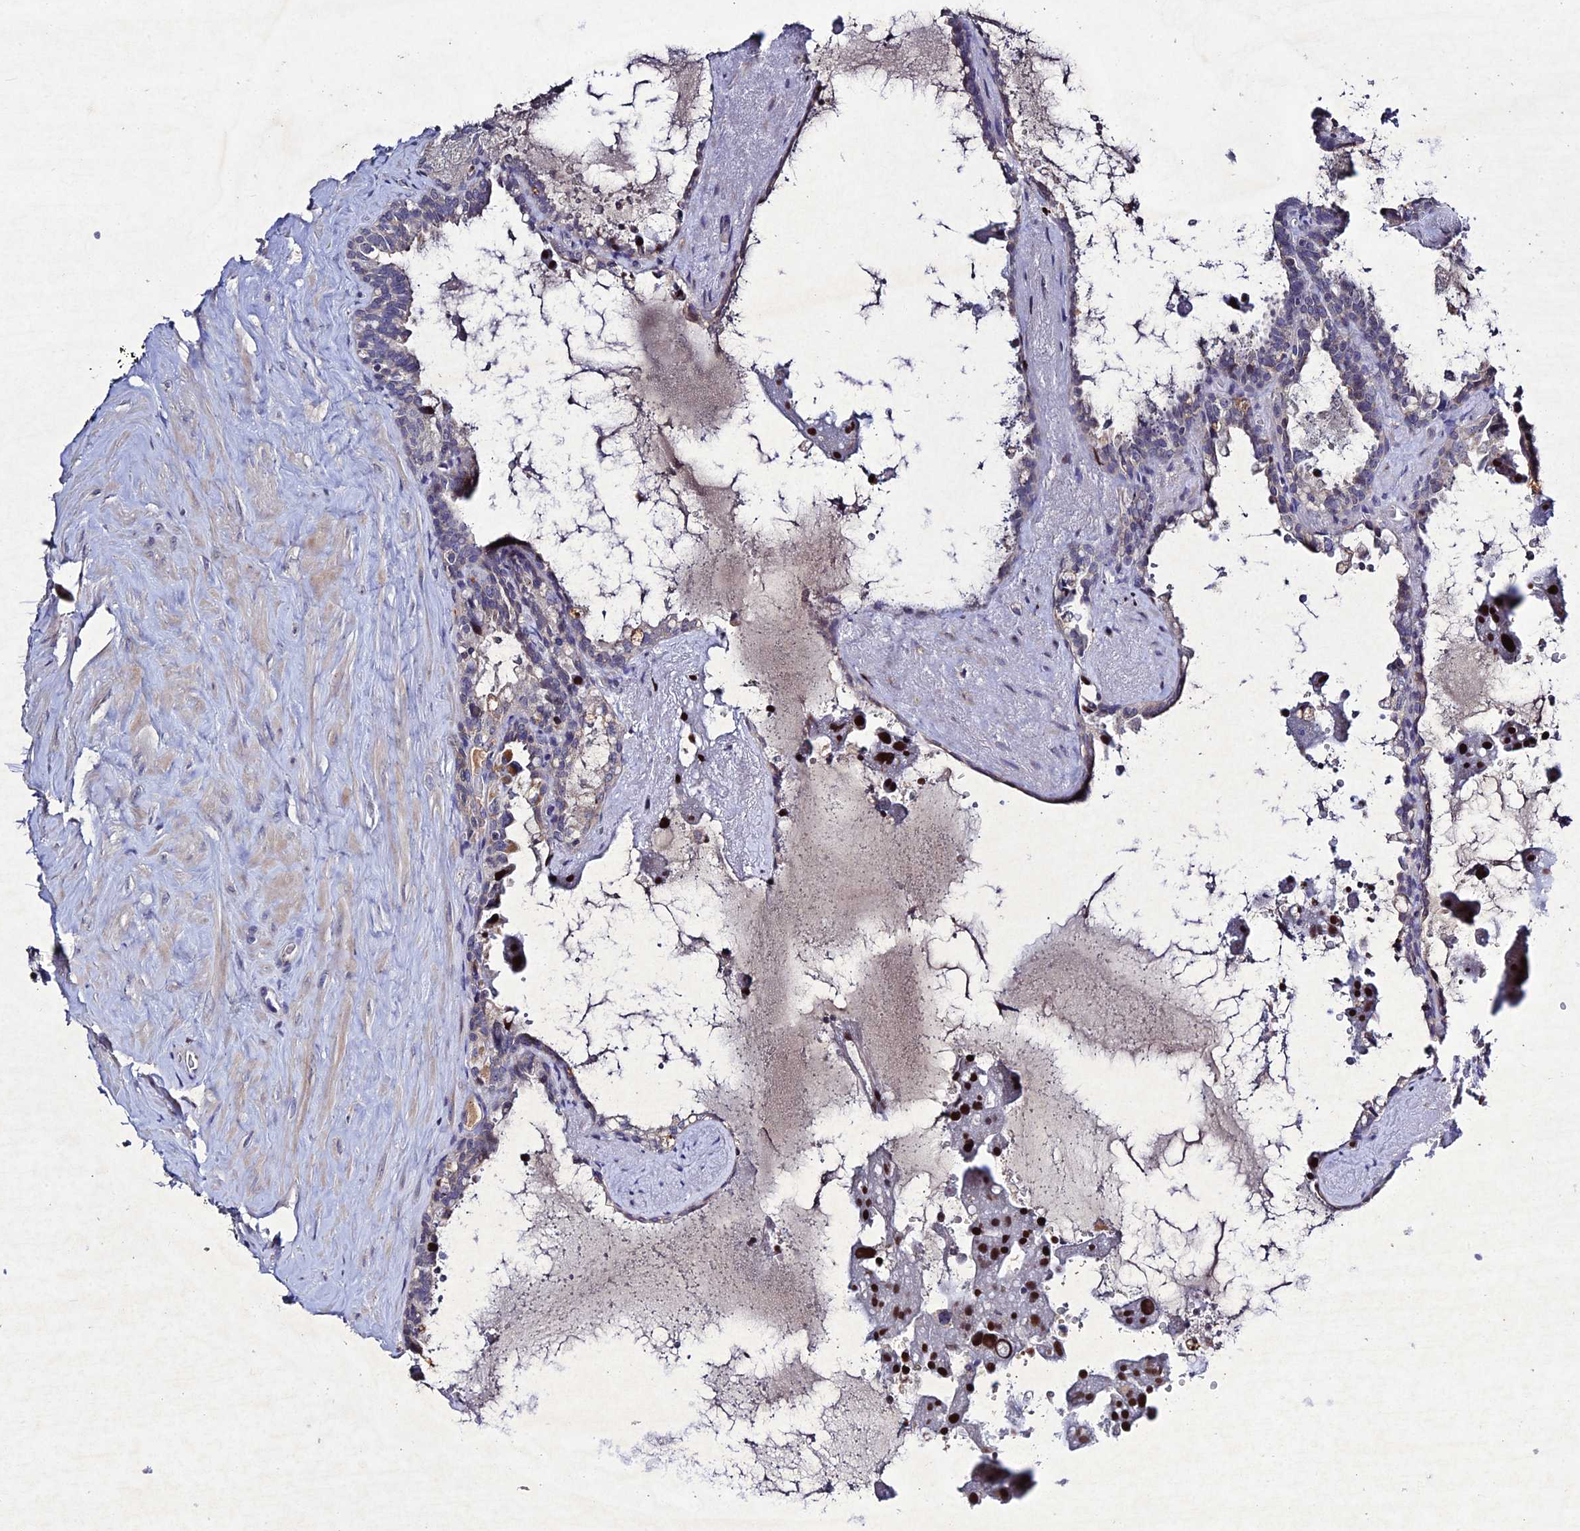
{"staining": {"intensity": "negative", "quantity": "none", "location": "none"}, "tissue": "seminal vesicle", "cell_type": "Glandular cells", "image_type": "normal", "snomed": [{"axis": "morphology", "description": "Normal tissue, NOS"}, {"axis": "topography", "description": "Seminal veicle"}], "caption": "Immunohistochemistry of benign human seminal vesicle exhibits no expression in glandular cells.", "gene": "CHST5", "patient": {"sex": "male", "age": 68}}